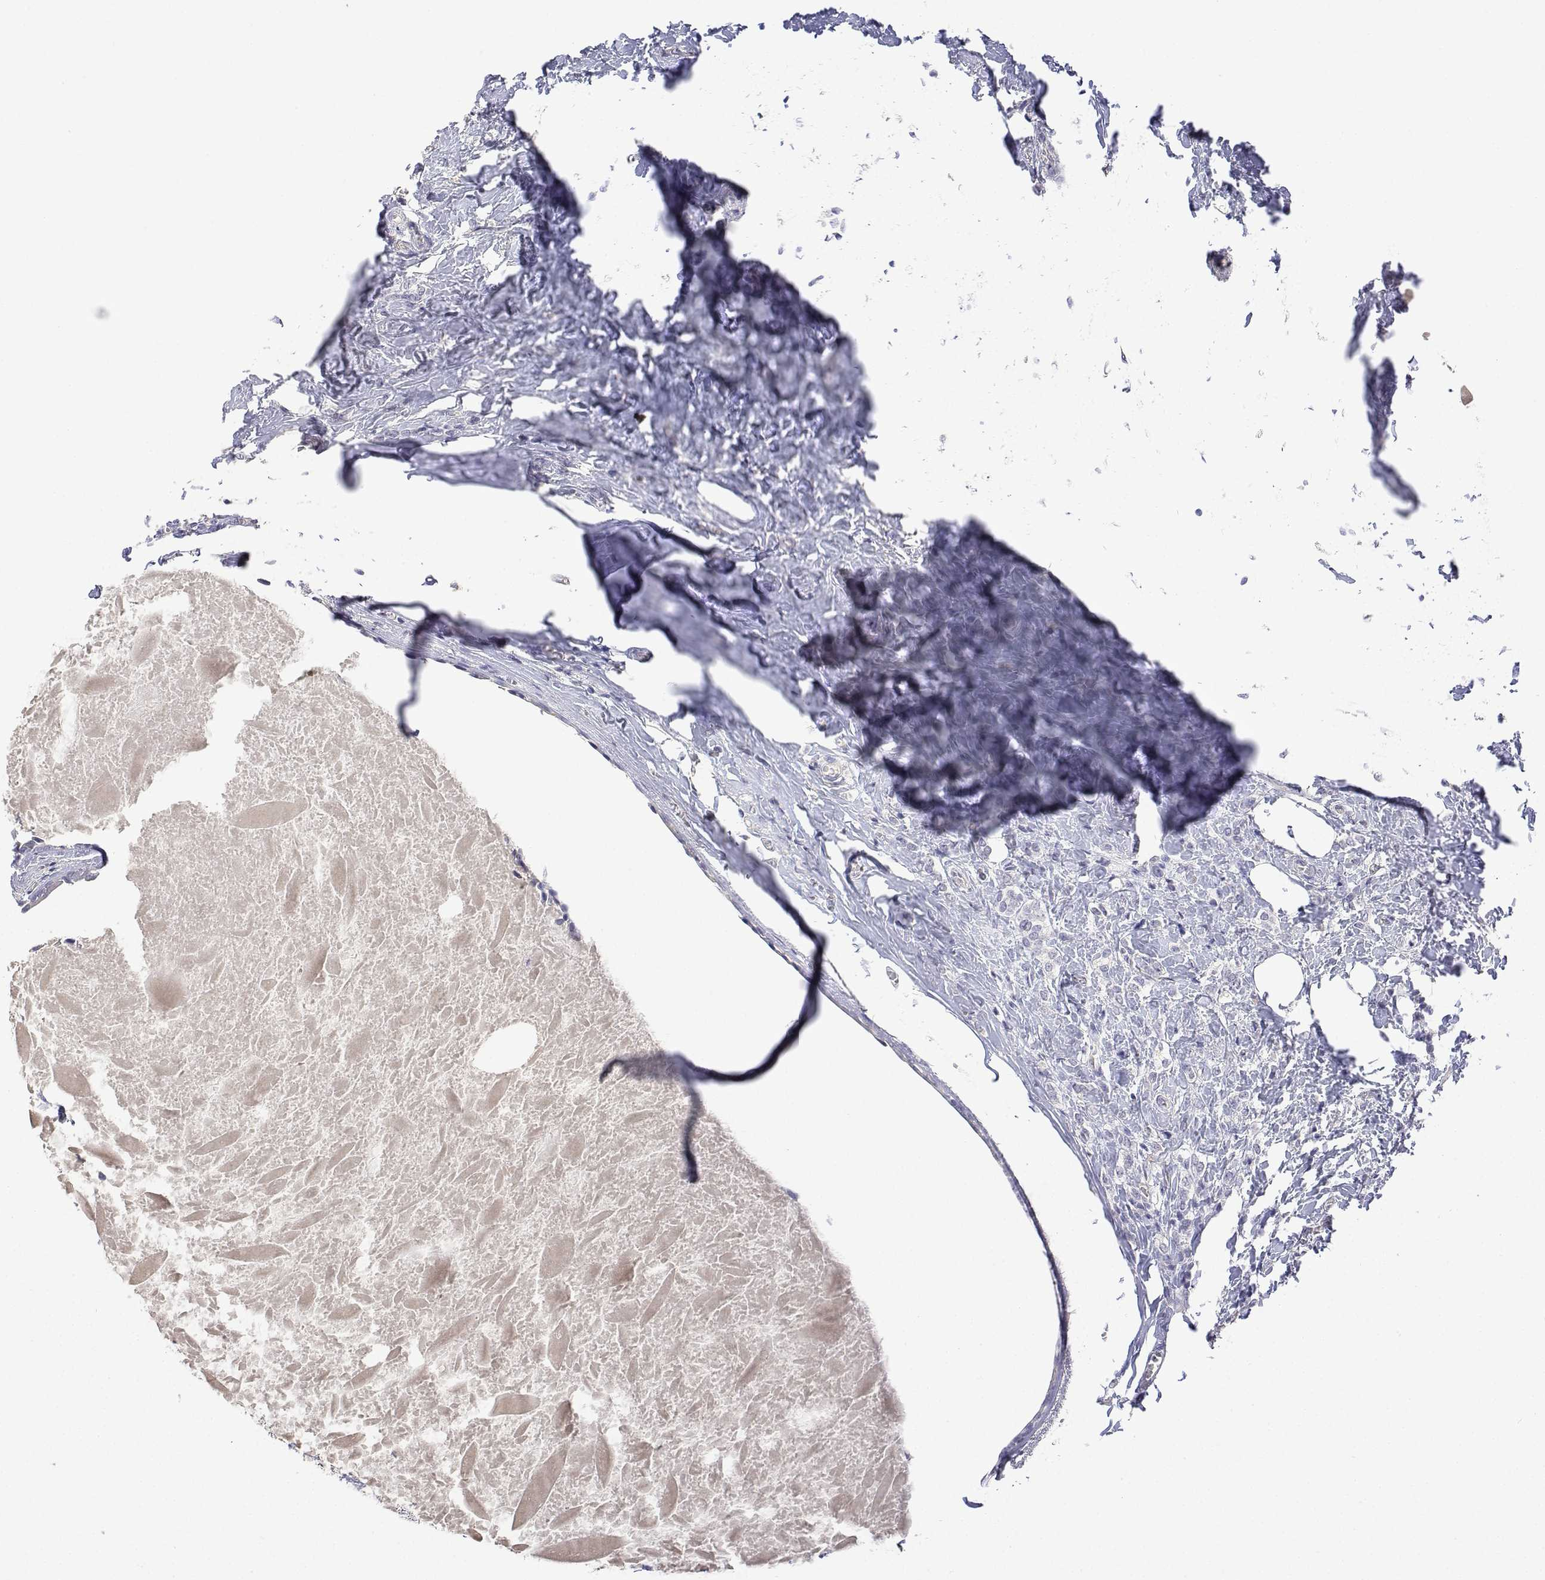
{"staining": {"intensity": "negative", "quantity": "none", "location": "none"}, "tissue": "breast cancer", "cell_type": "Tumor cells", "image_type": "cancer", "snomed": [{"axis": "morphology", "description": "Normal tissue, NOS"}, {"axis": "morphology", "description": "Duct carcinoma"}, {"axis": "topography", "description": "Breast"}], "caption": "The image demonstrates no significant positivity in tumor cells of breast cancer (infiltrating ductal carcinoma).", "gene": "PLCB1", "patient": {"sex": "female", "age": 77}}